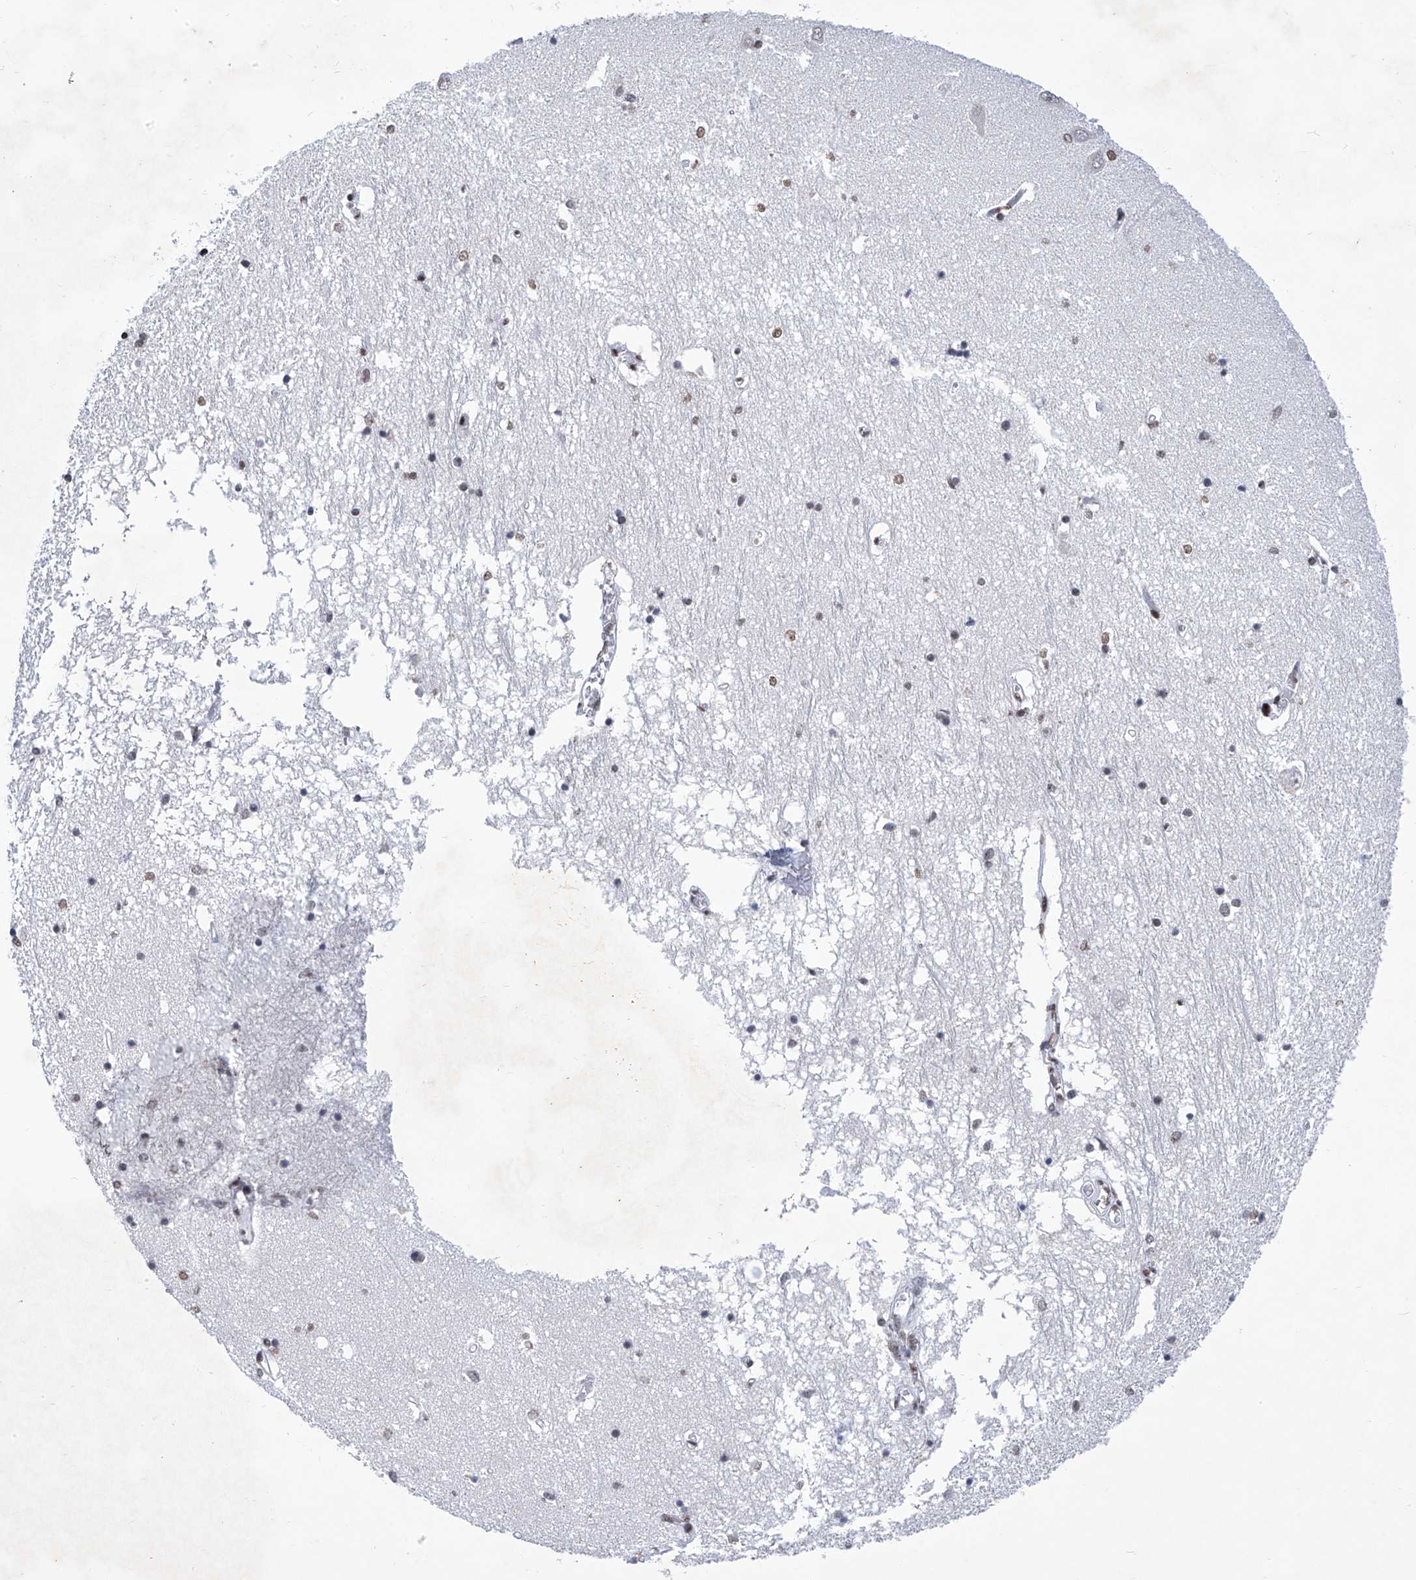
{"staining": {"intensity": "moderate", "quantity": "<25%", "location": "nuclear"}, "tissue": "hippocampus", "cell_type": "Glial cells", "image_type": "normal", "snomed": [{"axis": "morphology", "description": "Normal tissue, NOS"}, {"axis": "topography", "description": "Hippocampus"}], "caption": "About <25% of glial cells in unremarkable hippocampus demonstrate moderate nuclear protein staining as visualized by brown immunohistochemical staining.", "gene": "HEY2", "patient": {"sex": "male", "age": 70}}